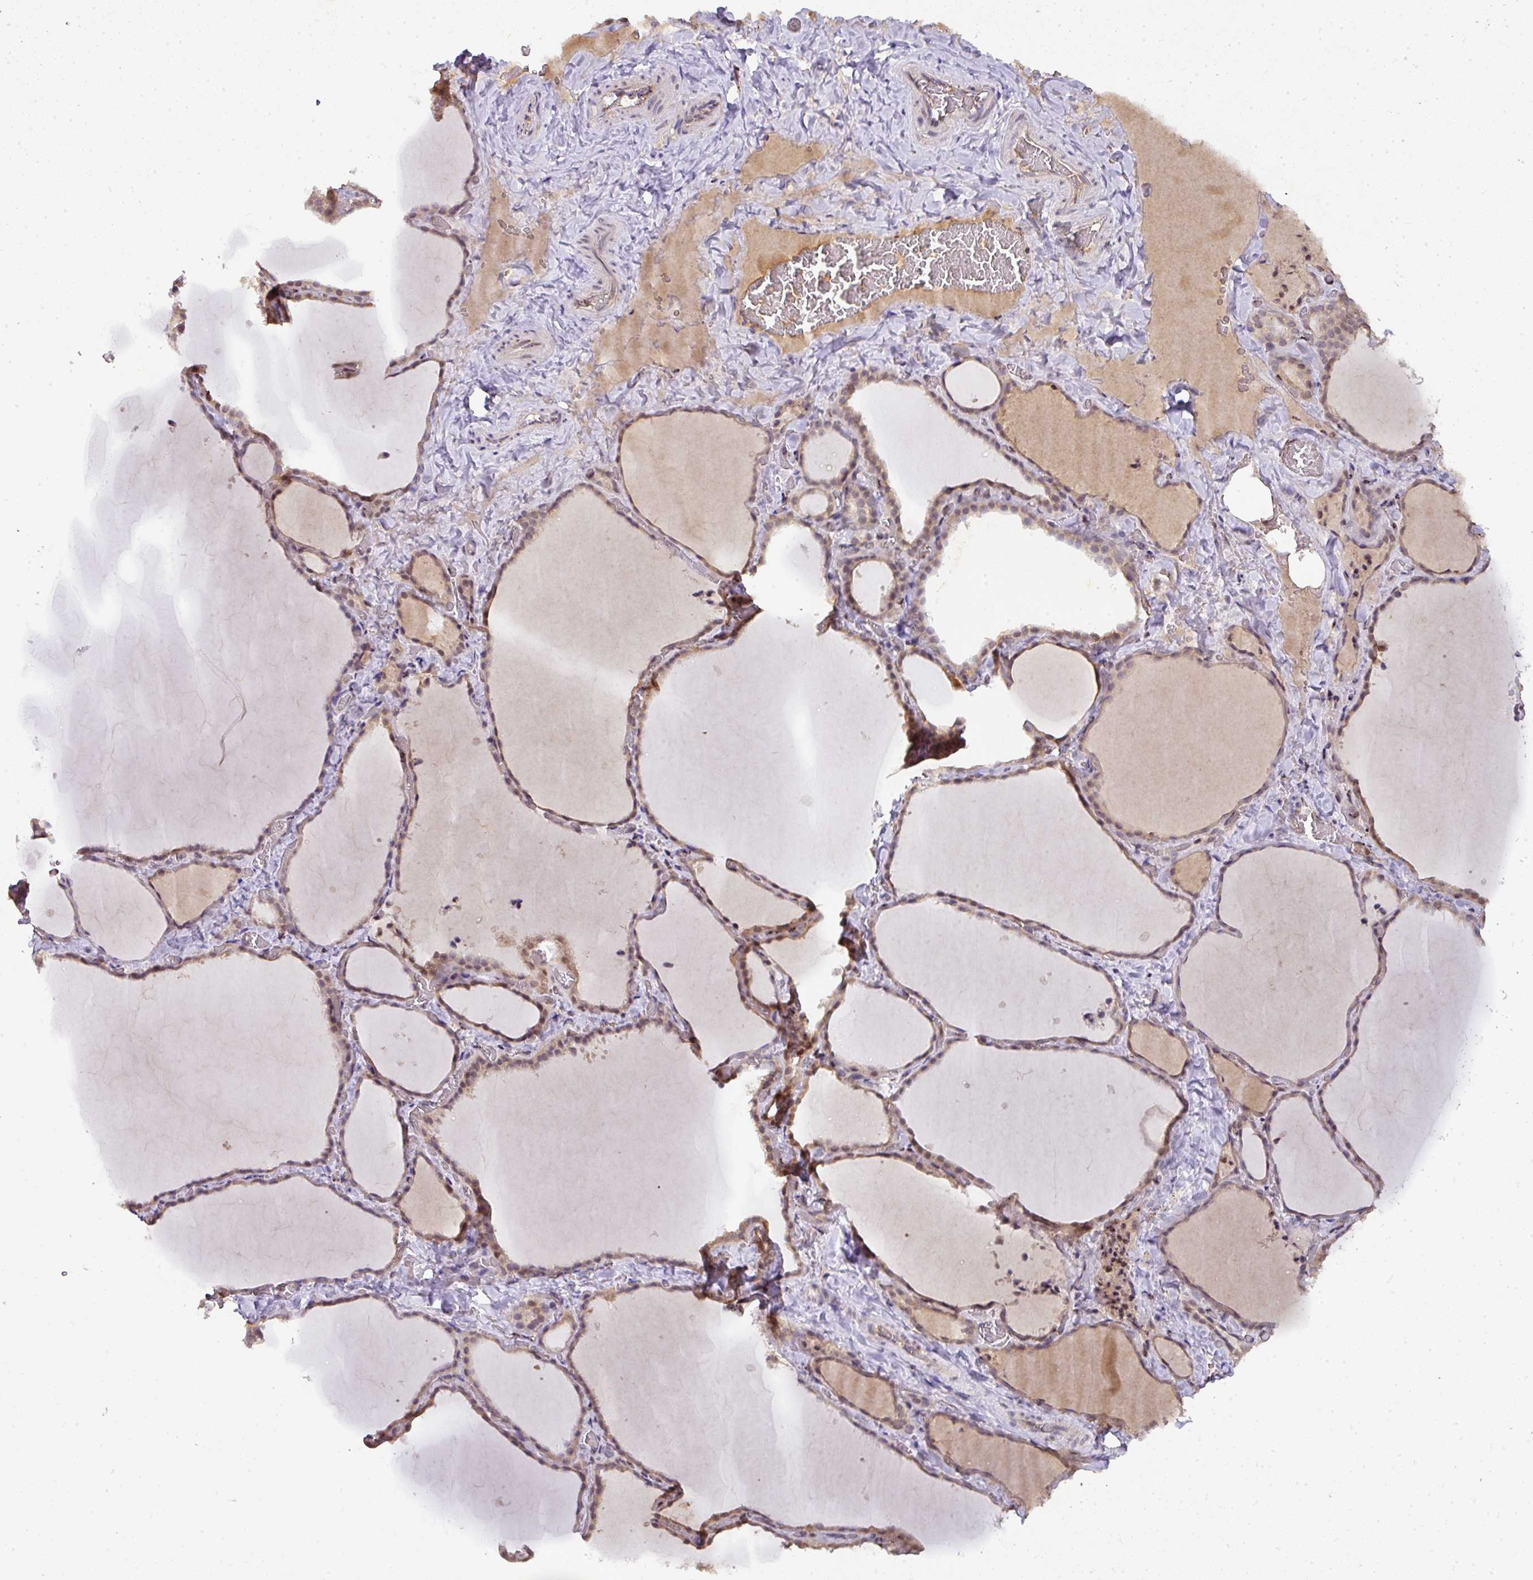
{"staining": {"intensity": "moderate", "quantity": ">75%", "location": "nuclear"}, "tissue": "thyroid gland", "cell_type": "Glandular cells", "image_type": "normal", "snomed": [{"axis": "morphology", "description": "Normal tissue, NOS"}, {"axis": "topography", "description": "Thyroid gland"}], "caption": "High-power microscopy captured an IHC photomicrograph of normal thyroid gland, revealing moderate nuclear staining in about >75% of glandular cells. The protein is shown in brown color, while the nuclei are stained blue.", "gene": "RANBP9", "patient": {"sex": "female", "age": 22}}